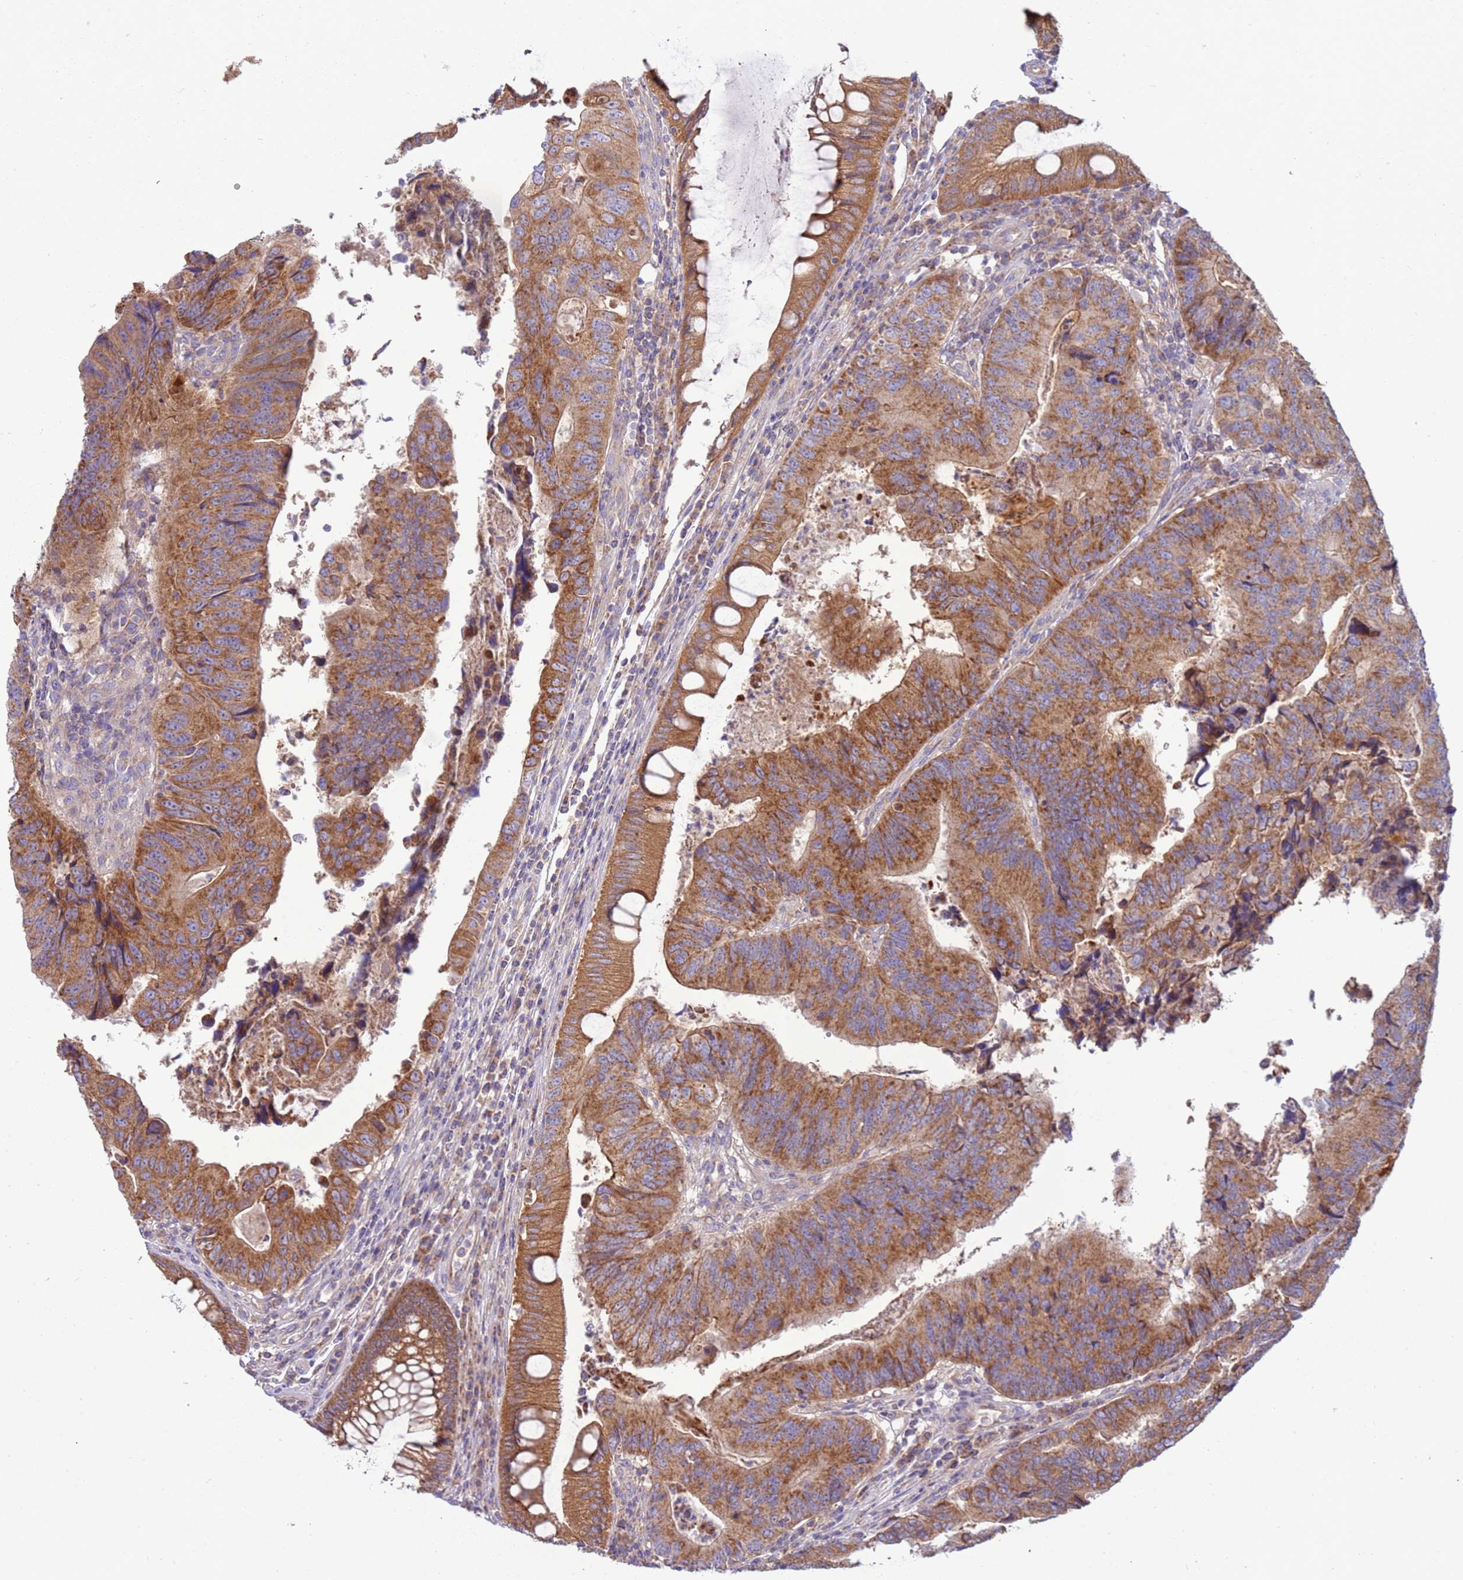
{"staining": {"intensity": "moderate", "quantity": ">75%", "location": "cytoplasmic/membranous"}, "tissue": "colorectal cancer", "cell_type": "Tumor cells", "image_type": "cancer", "snomed": [{"axis": "morphology", "description": "Adenocarcinoma, NOS"}, {"axis": "topography", "description": "Colon"}], "caption": "Colorectal cancer (adenocarcinoma) was stained to show a protein in brown. There is medium levels of moderate cytoplasmic/membranous positivity in approximately >75% of tumor cells.", "gene": "UQCRQ", "patient": {"sex": "female", "age": 67}}